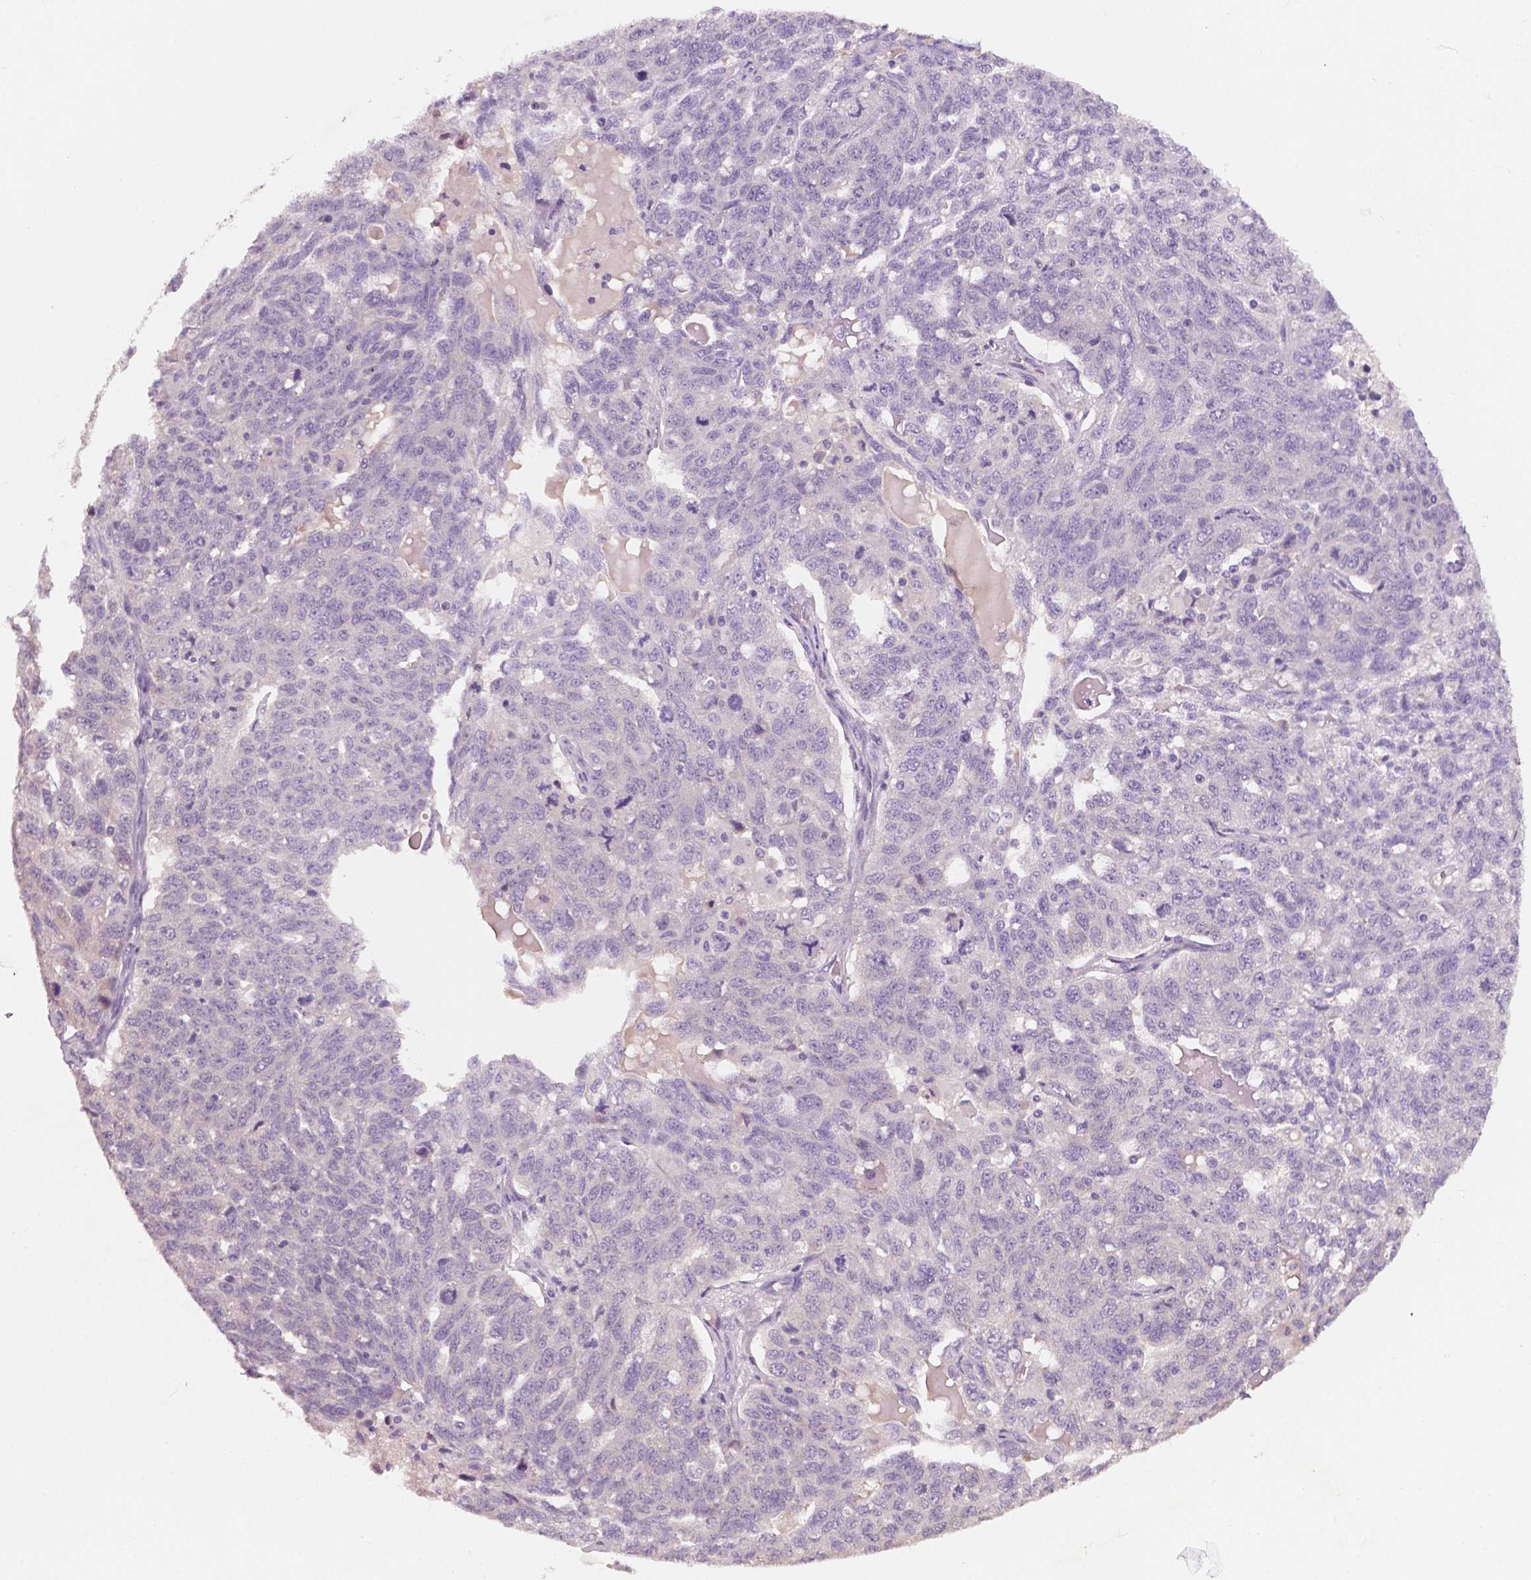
{"staining": {"intensity": "negative", "quantity": "none", "location": "none"}, "tissue": "ovarian cancer", "cell_type": "Tumor cells", "image_type": "cancer", "snomed": [{"axis": "morphology", "description": "Cystadenocarcinoma, serous, NOS"}, {"axis": "topography", "description": "Ovary"}], "caption": "Tumor cells are negative for brown protein staining in ovarian cancer.", "gene": "LSM14B", "patient": {"sex": "female", "age": 71}}